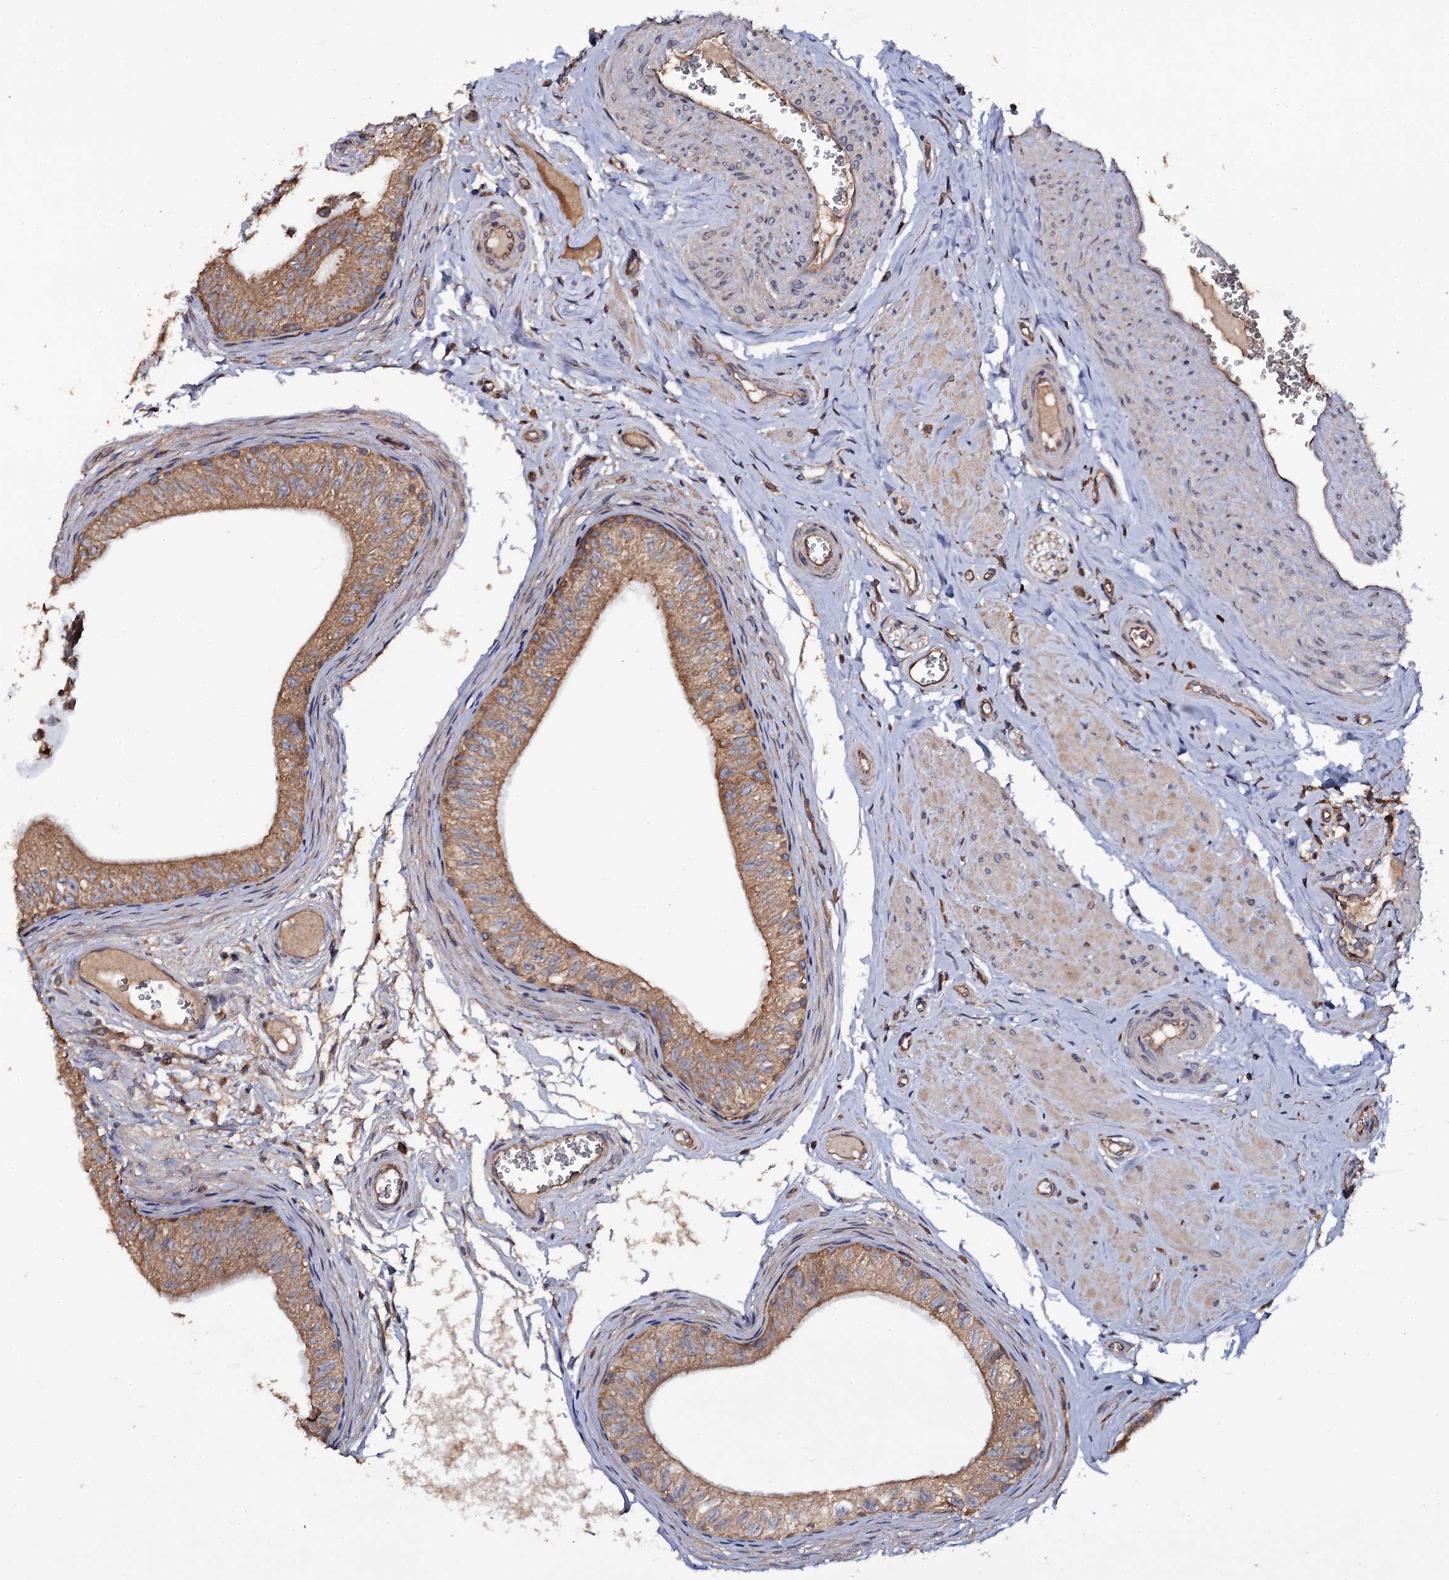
{"staining": {"intensity": "moderate", "quantity": ">75%", "location": "cytoplasmic/membranous"}, "tissue": "epididymis", "cell_type": "Glandular cells", "image_type": "normal", "snomed": [{"axis": "morphology", "description": "Normal tissue, NOS"}, {"axis": "topography", "description": "Epididymis"}], "caption": "Immunohistochemistry (IHC) micrograph of benign epididymis: human epididymis stained using immunohistochemistry (IHC) reveals medium levels of moderate protein expression localized specifically in the cytoplasmic/membranous of glandular cells, appearing as a cytoplasmic/membranous brown color.", "gene": "TTC23", "patient": {"sex": "male", "age": 42}}